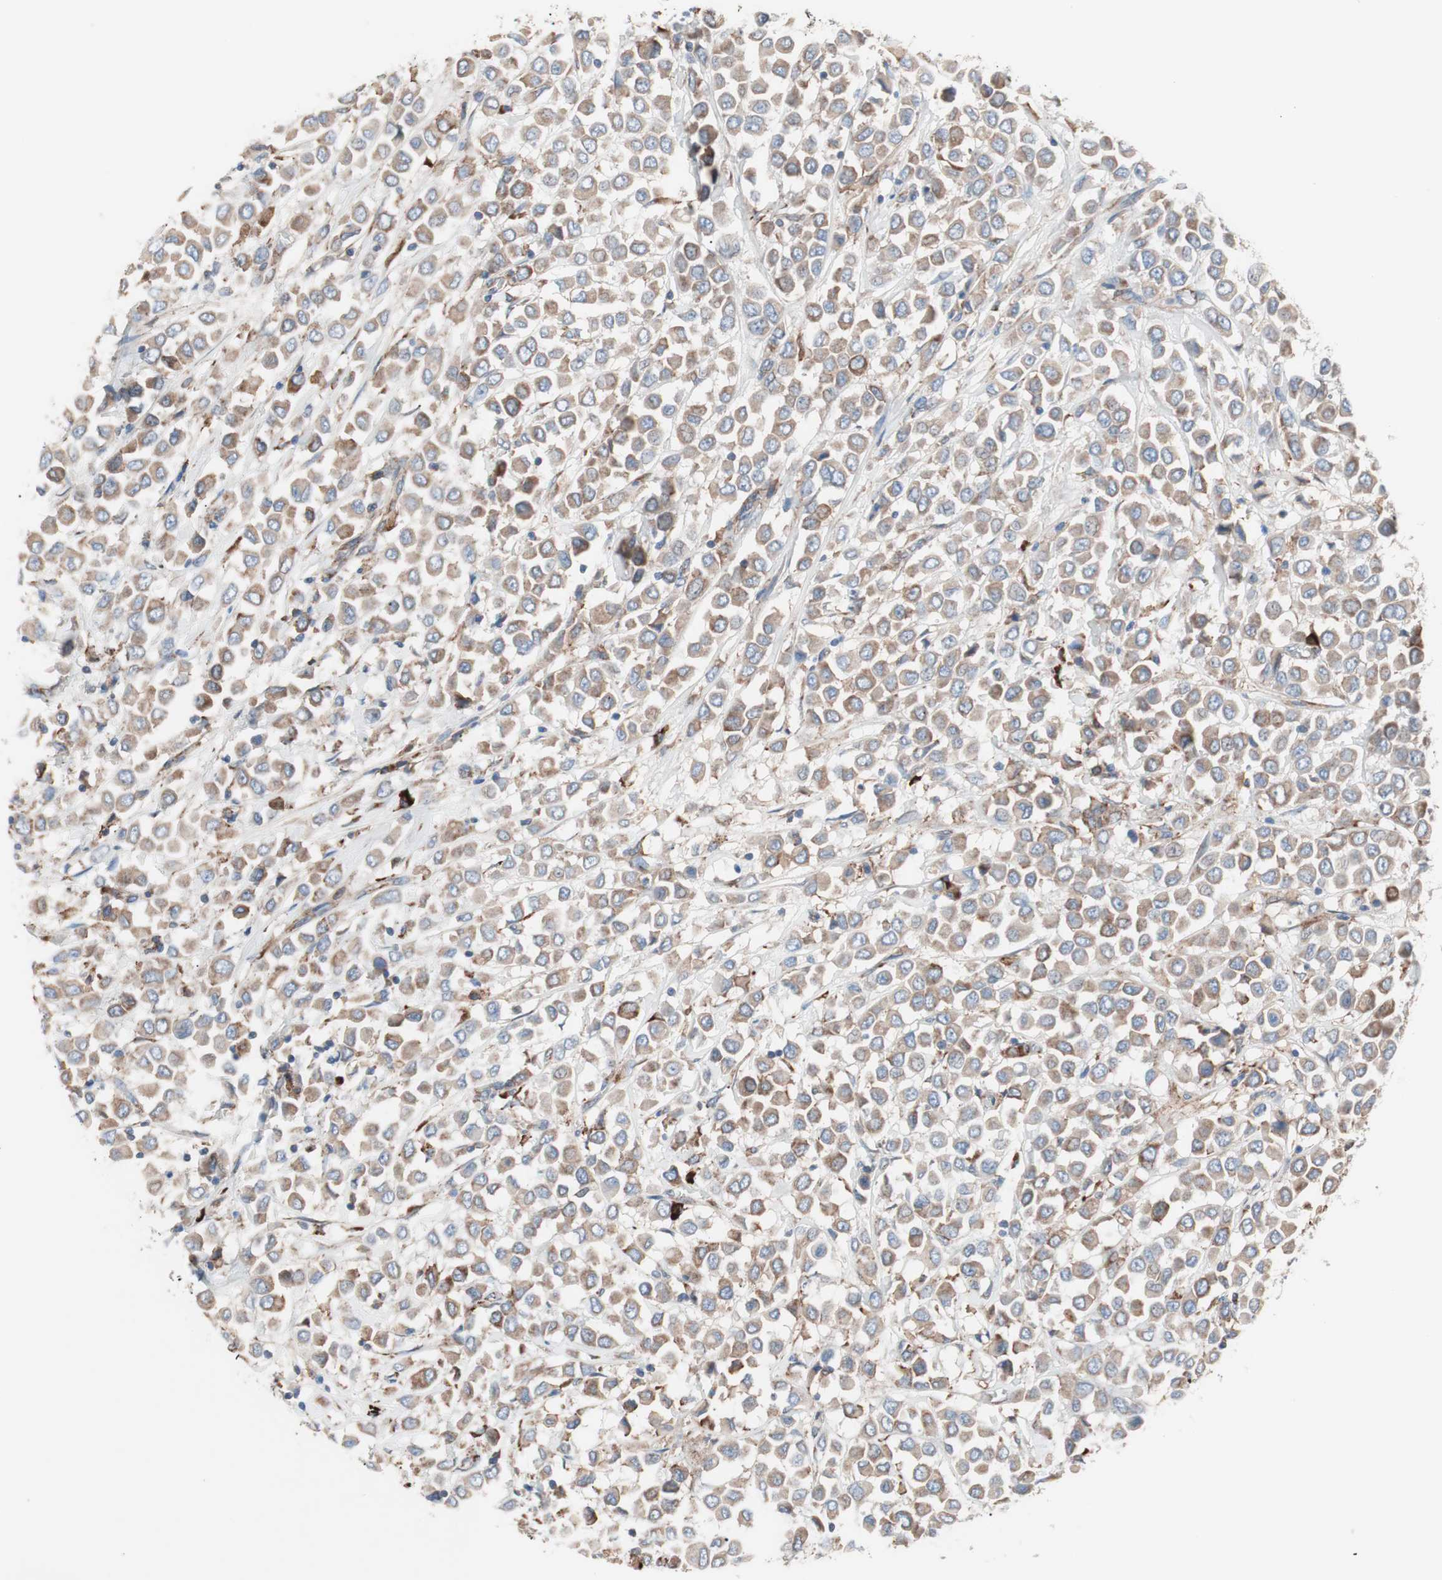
{"staining": {"intensity": "moderate", "quantity": ">75%", "location": "cytoplasmic/membranous"}, "tissue": "breast cancer", "cell_type": "Tumor cells", "image_type": "cancer", "snomed": [{"axis": "morphology", "description": "Duct carcinoma"}, {"axis": "topography", "description": "Breast"}], "caption": "Breast cancer (intraductal carcinoma) stained with a protein marker reveals moderate staining in tumor cells.", "gene": "SLC27A4", "patient": {"sex": "female", "age": 61}}